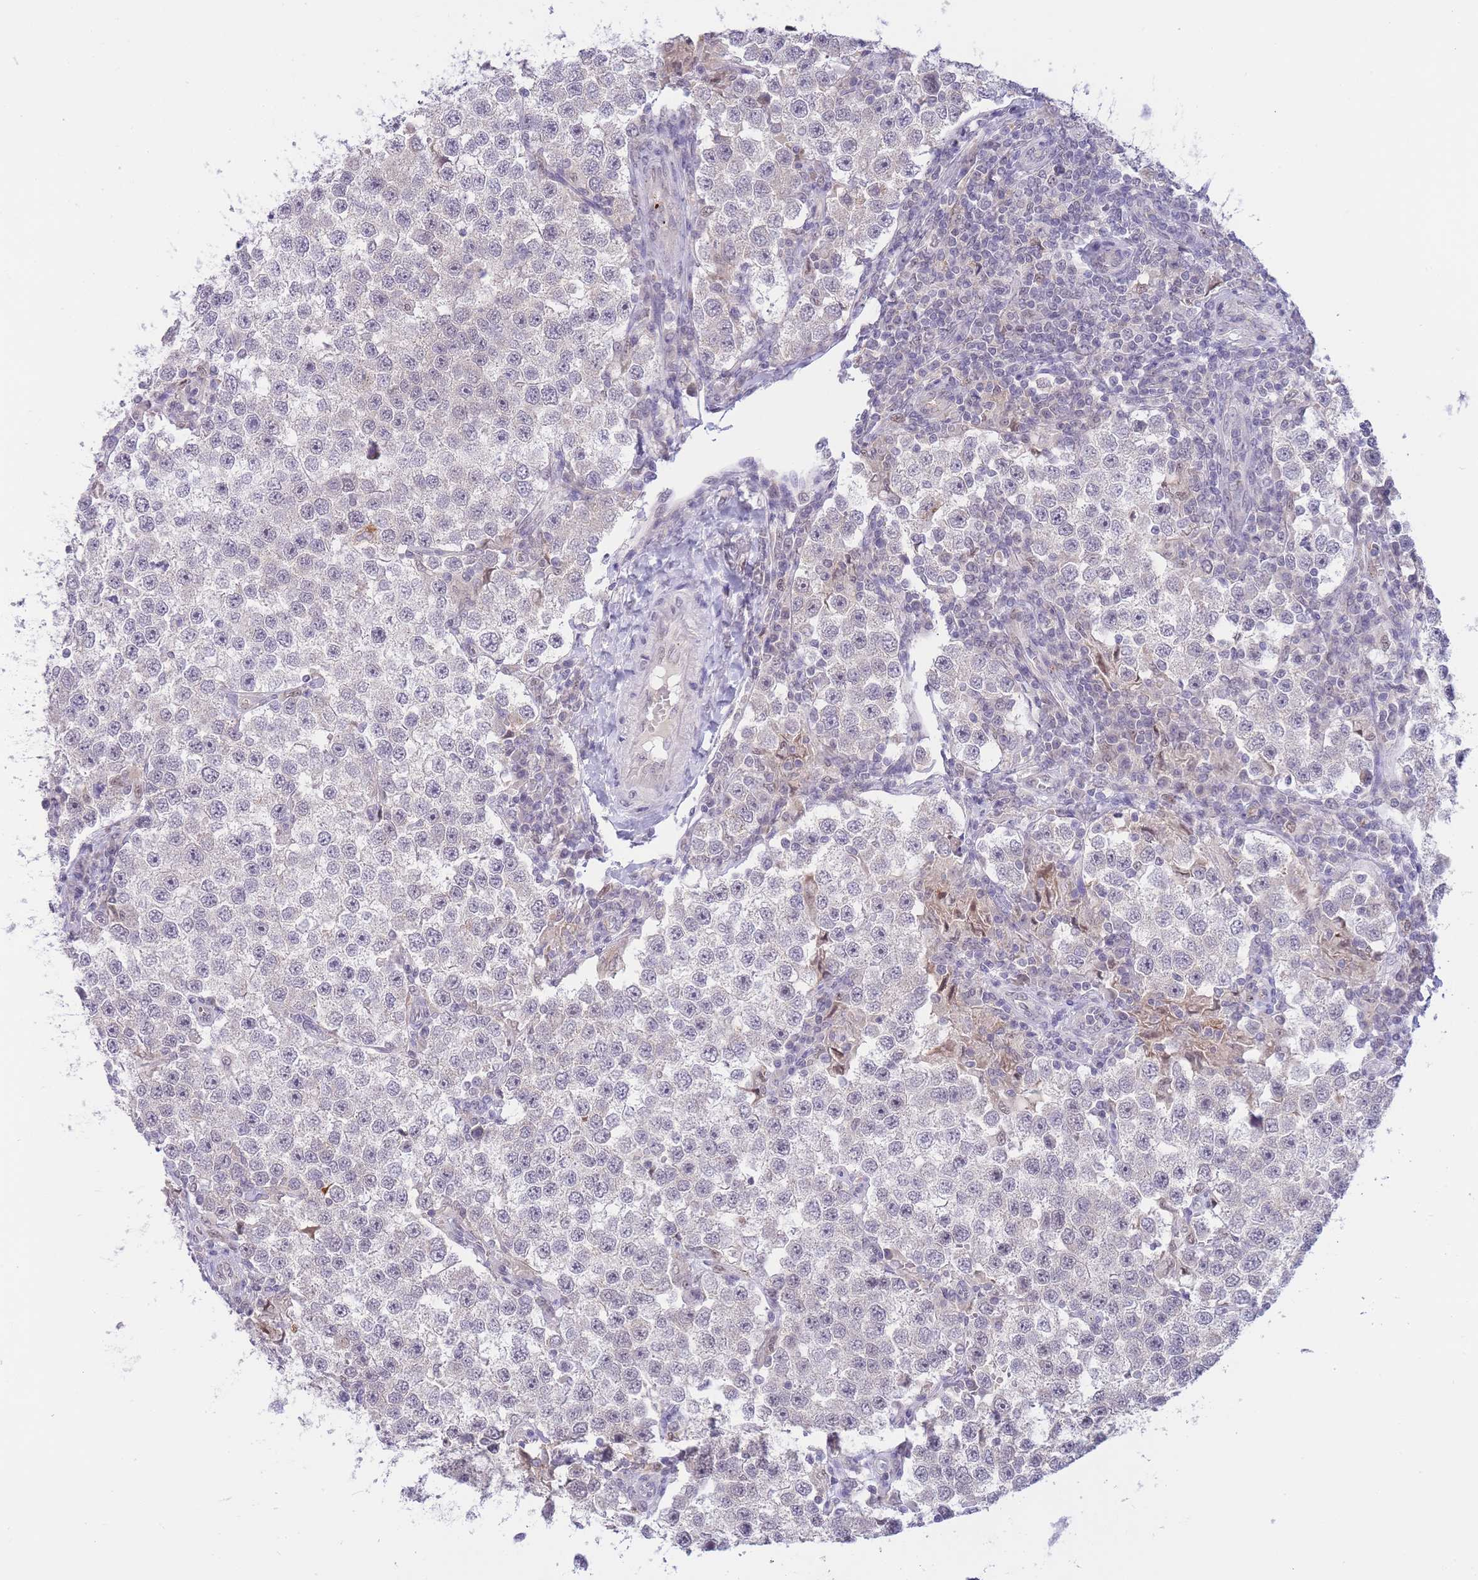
{"staining": {"intensity": "negative", "quantity": "none", "location": "none"}, "tissue": "testis cancer", "cell_type": "Tumor cells", "image_type": "cancer", "snomed": [{"axis": "morphology", "description": "Seminoma, NOS"}, {"axis": "topography", "description": "Testis"}], "caption": "Immunohistochemistry of testis seminoma shows no positivity in tumor cells.", "gene": "GOLGA6L25", "patient": {"sex": "male", "age": 37}}